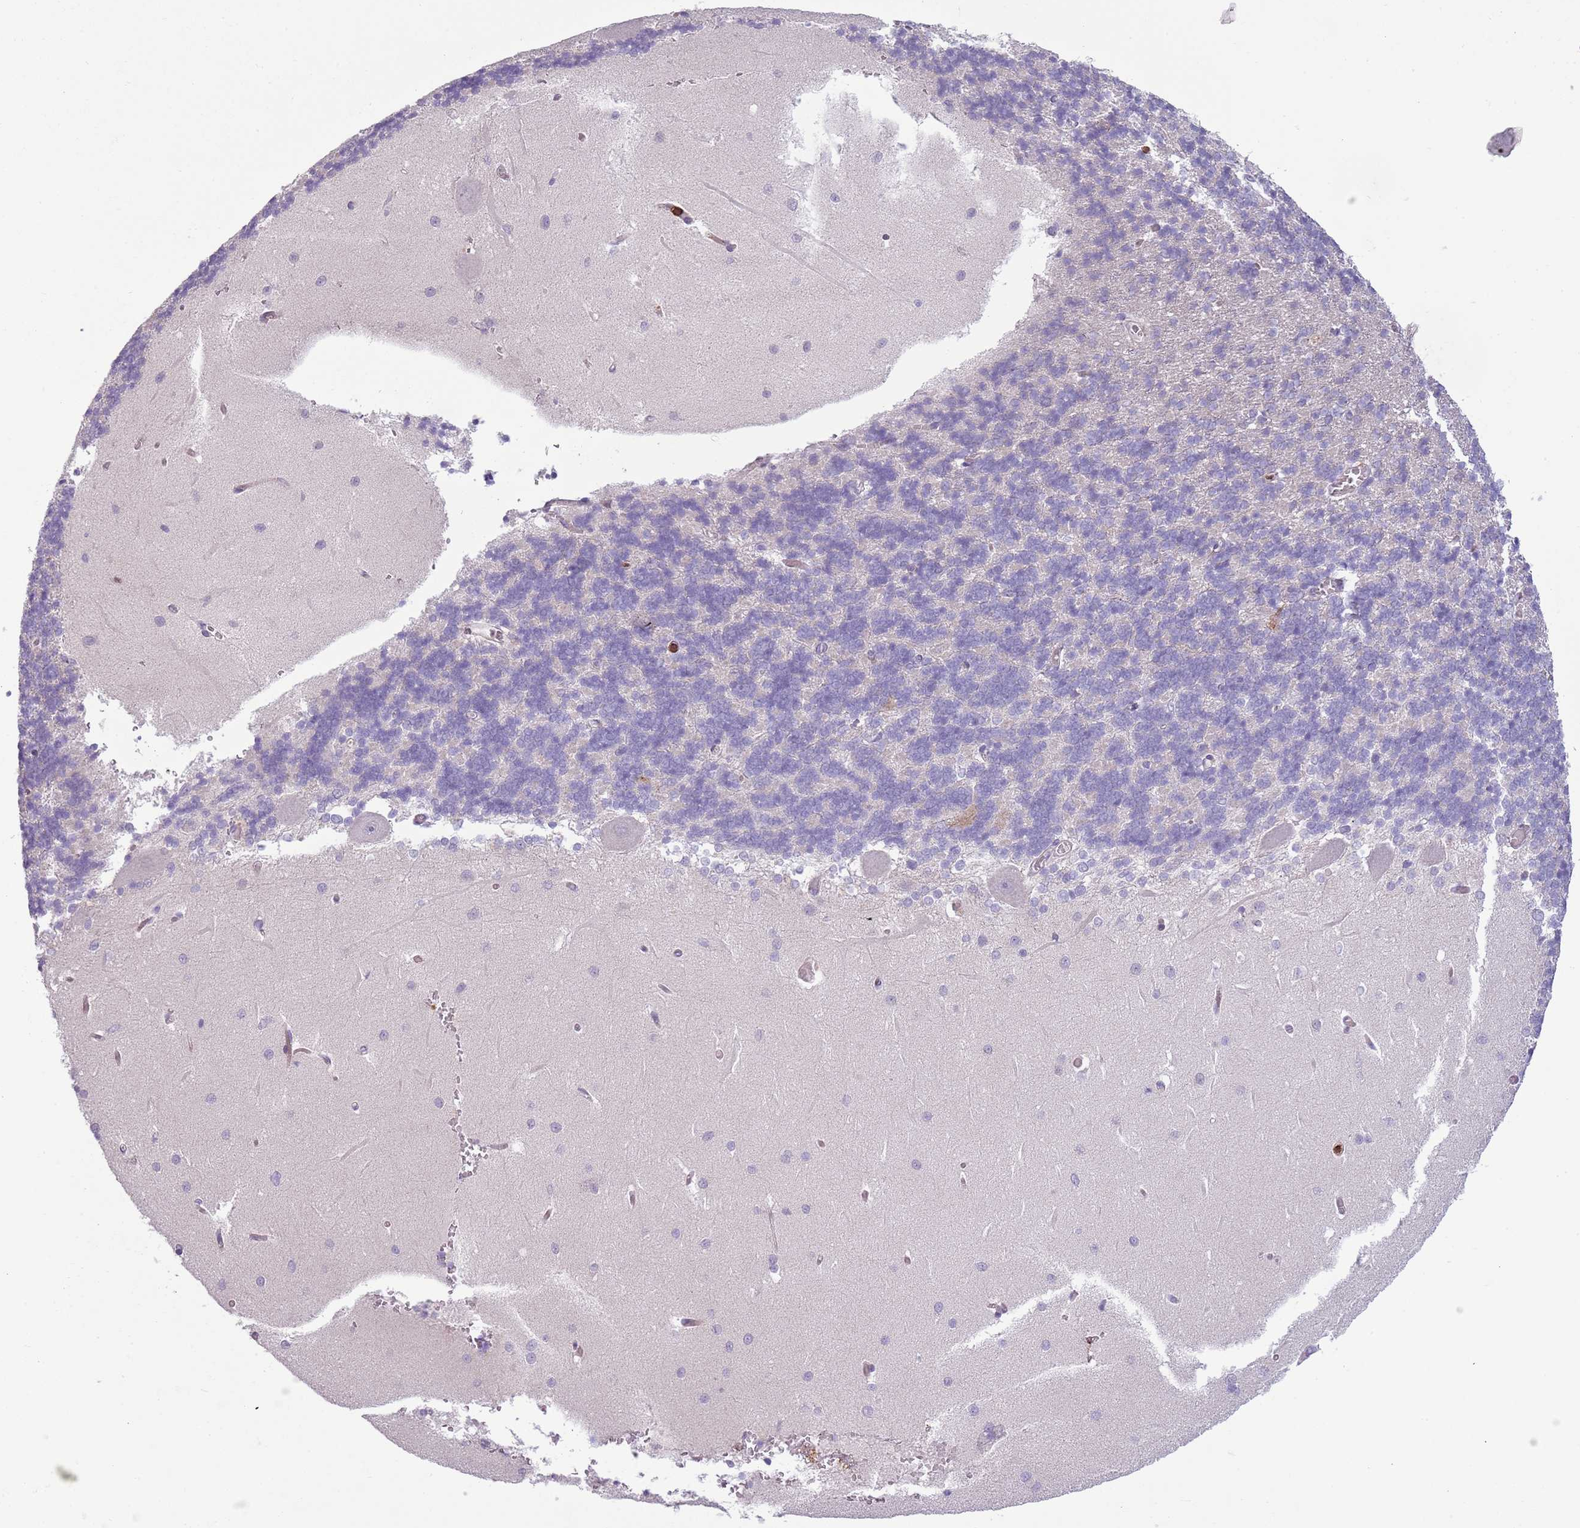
{"staining": {"intensity": "negative", "quantity": "none", "location": "none"}, "tissue": "cerebellum", "cell_type": "Cells in granular layer", "image_type": "normal", "snomed": [{"axis": "morphology", "description": "Normal tissue, NOS"}, {"axis": "topography", "description": "Cerebellum"}], "caption": "An IHC image of benign cerebellum is shown. There is no staining in cells in granular layer of cerebellum. Nuclei are stained in blue.", "gene": "ZNF583", "patient": {"sex": "male", "age": 37}}